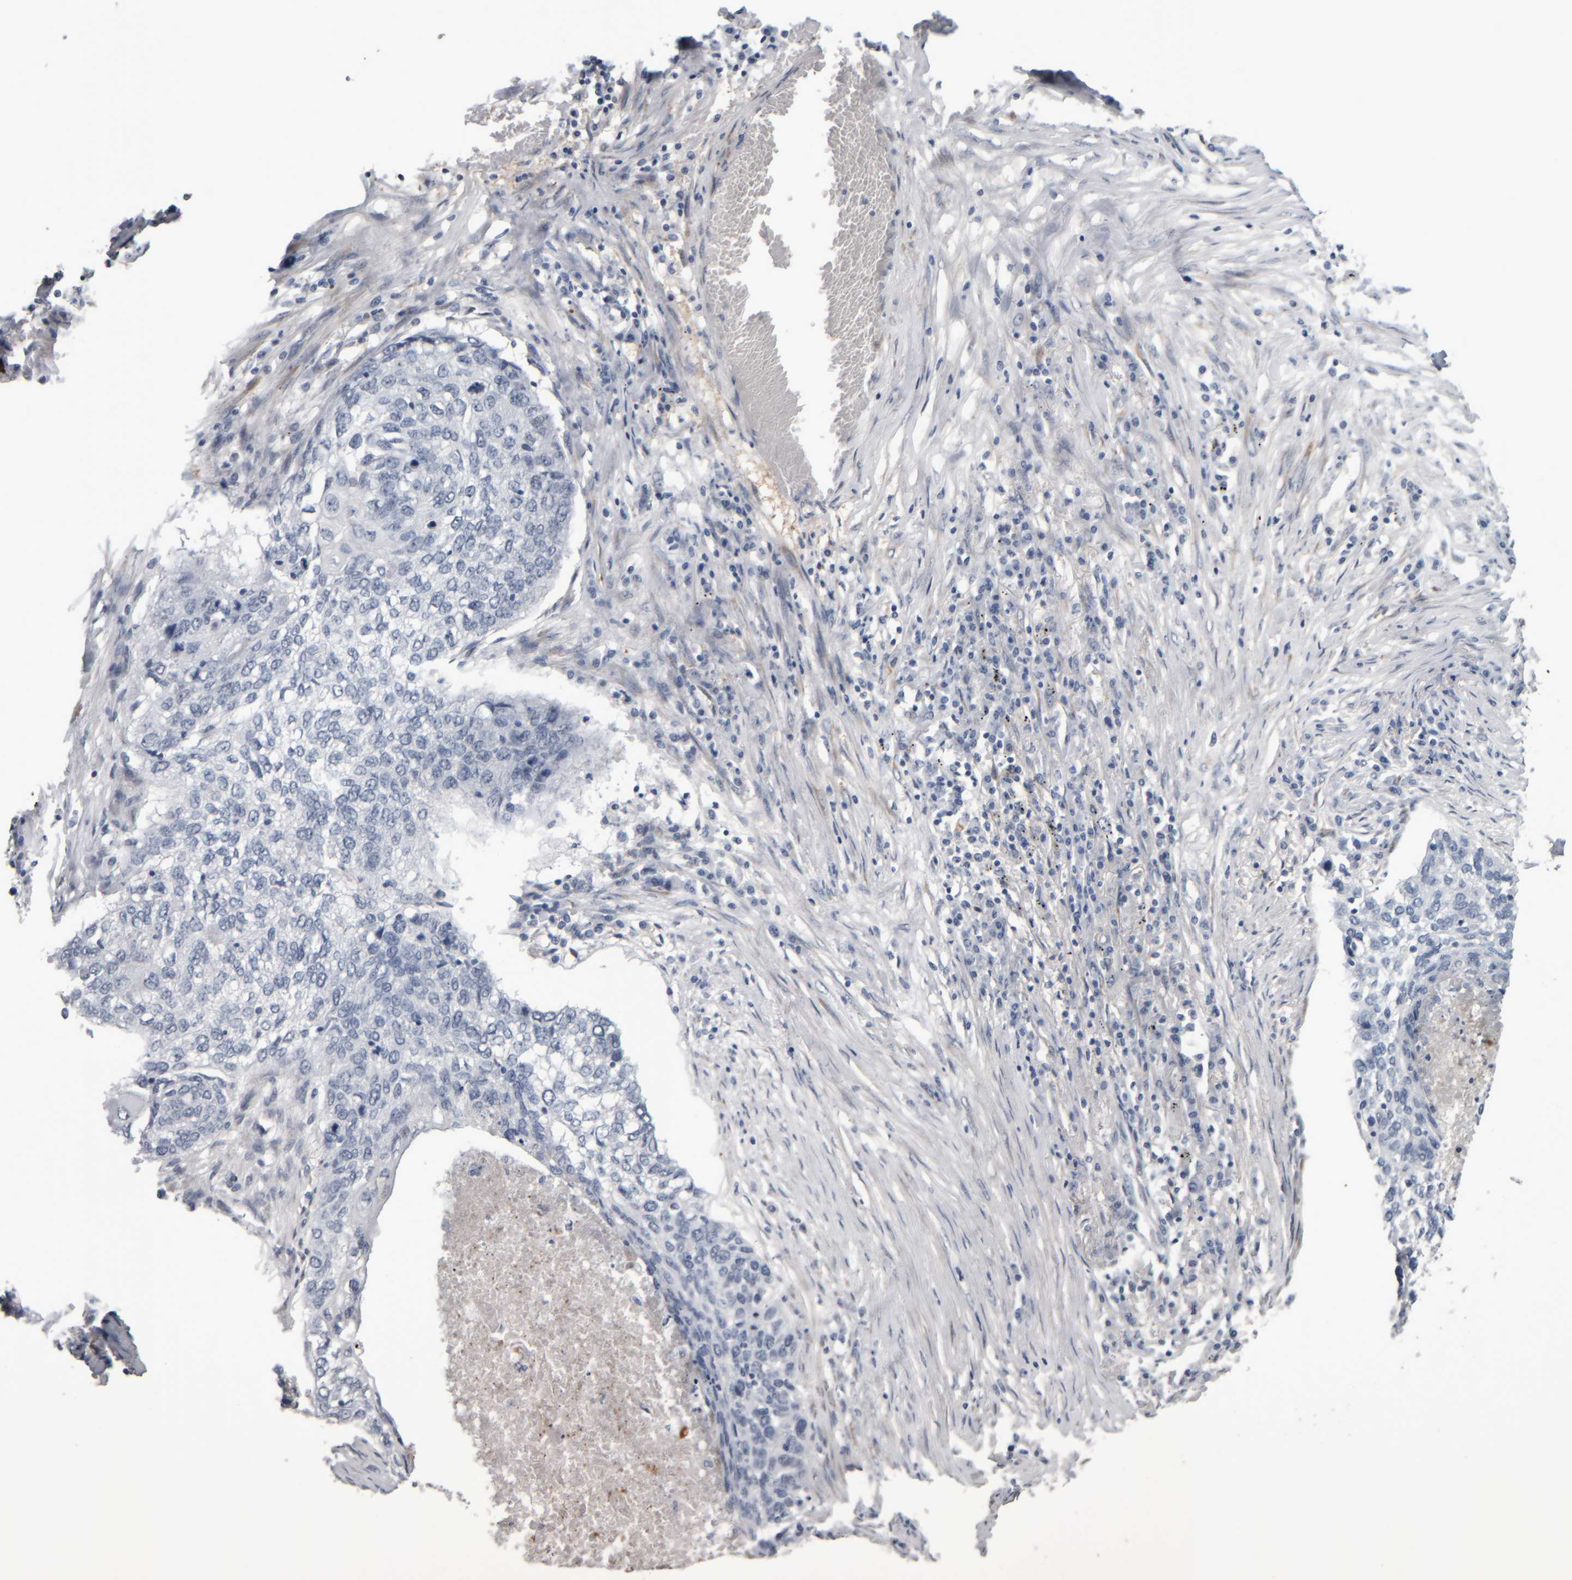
{"staining": {"intensity": "negative", "quantity": "none", "location": "none"}, "tissue": "lung cancer", "cell_type": "Tumor cells", "image_type": "cancer", "snomed": [{"axis": "morphology", "description": "Squamous cell carcinoma, NOS"}, {"axis": "topography", "description": "Lung"}], "caption": "Immunohistochemistry photomicrograph of neoplastic tissue: lung cancer (squamous cell carcinoma) stained with DAB (3,3'-diaminobenzidine) demonstrates no significant protein staining in tumor cells. The staining is performed using DAB brown chromogen with nuclei counter-stained in using hematoxylin.", "gene": "COL14A1", "patient": {"sex": "female", "age": 63}}